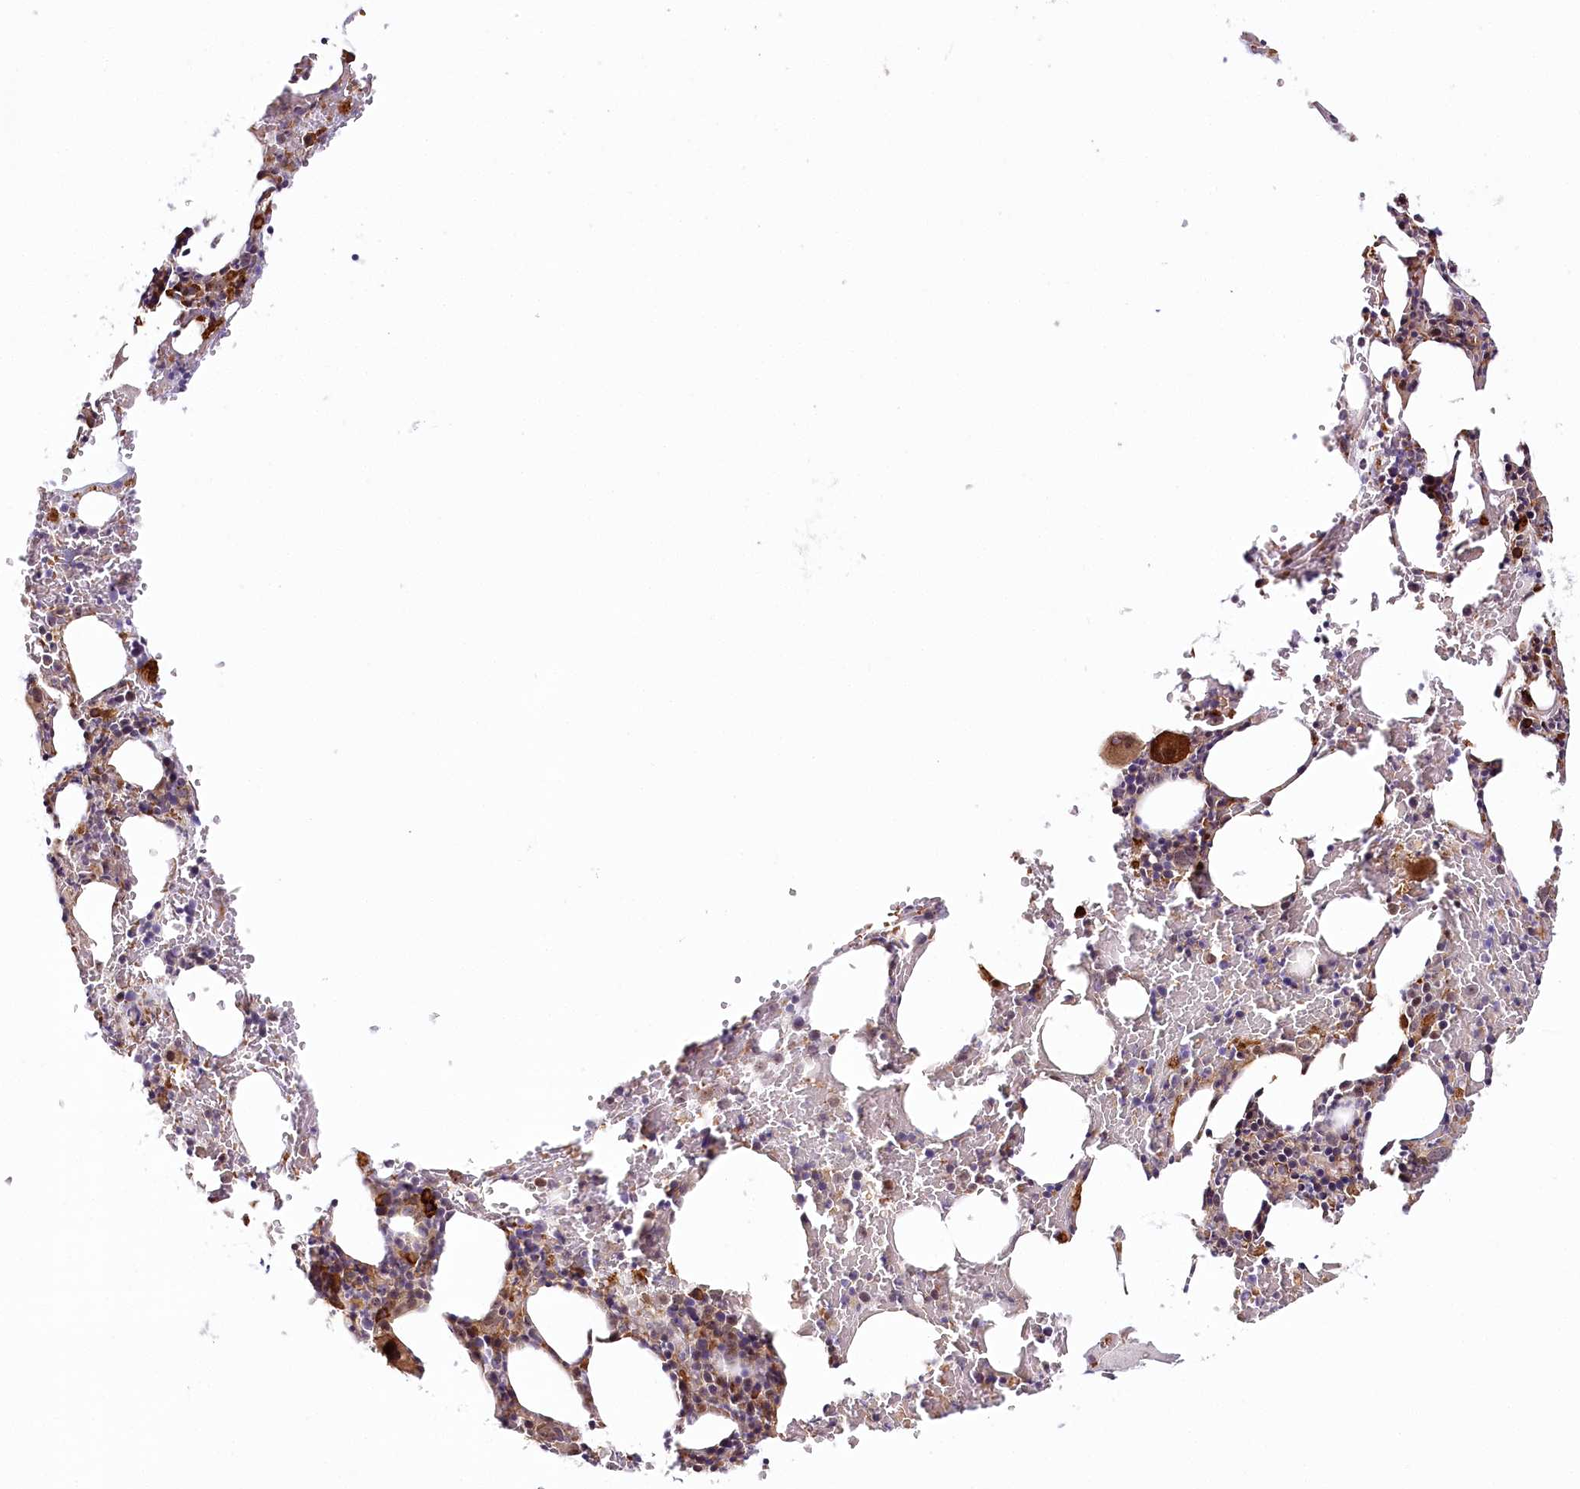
{"staining": {"intensity": "strong", "quantity": "25%-75%", "location": "cytoplasmic/membranous"}, "tissue": "bone marrow", "cell_type": "Hematopoietic cells", "image_type": "normal", "snomed": [{"axis": "morphology", "description": "Normal tissue, NOS"}, {"axis": "topography", "description": "Bone marrow"}], "caption": "Immunohistochemical staining of normal human bone marrow demonstrates strong cytoplasmic/membranous protein positivity in approximately 25%-75% of hematopoietic cells. Immunohistochemistry stains the protein of interest in brown and the nuclei are stained blue.", "gene": "WDR36", "patient": {"sex": "male", "age": 62}}